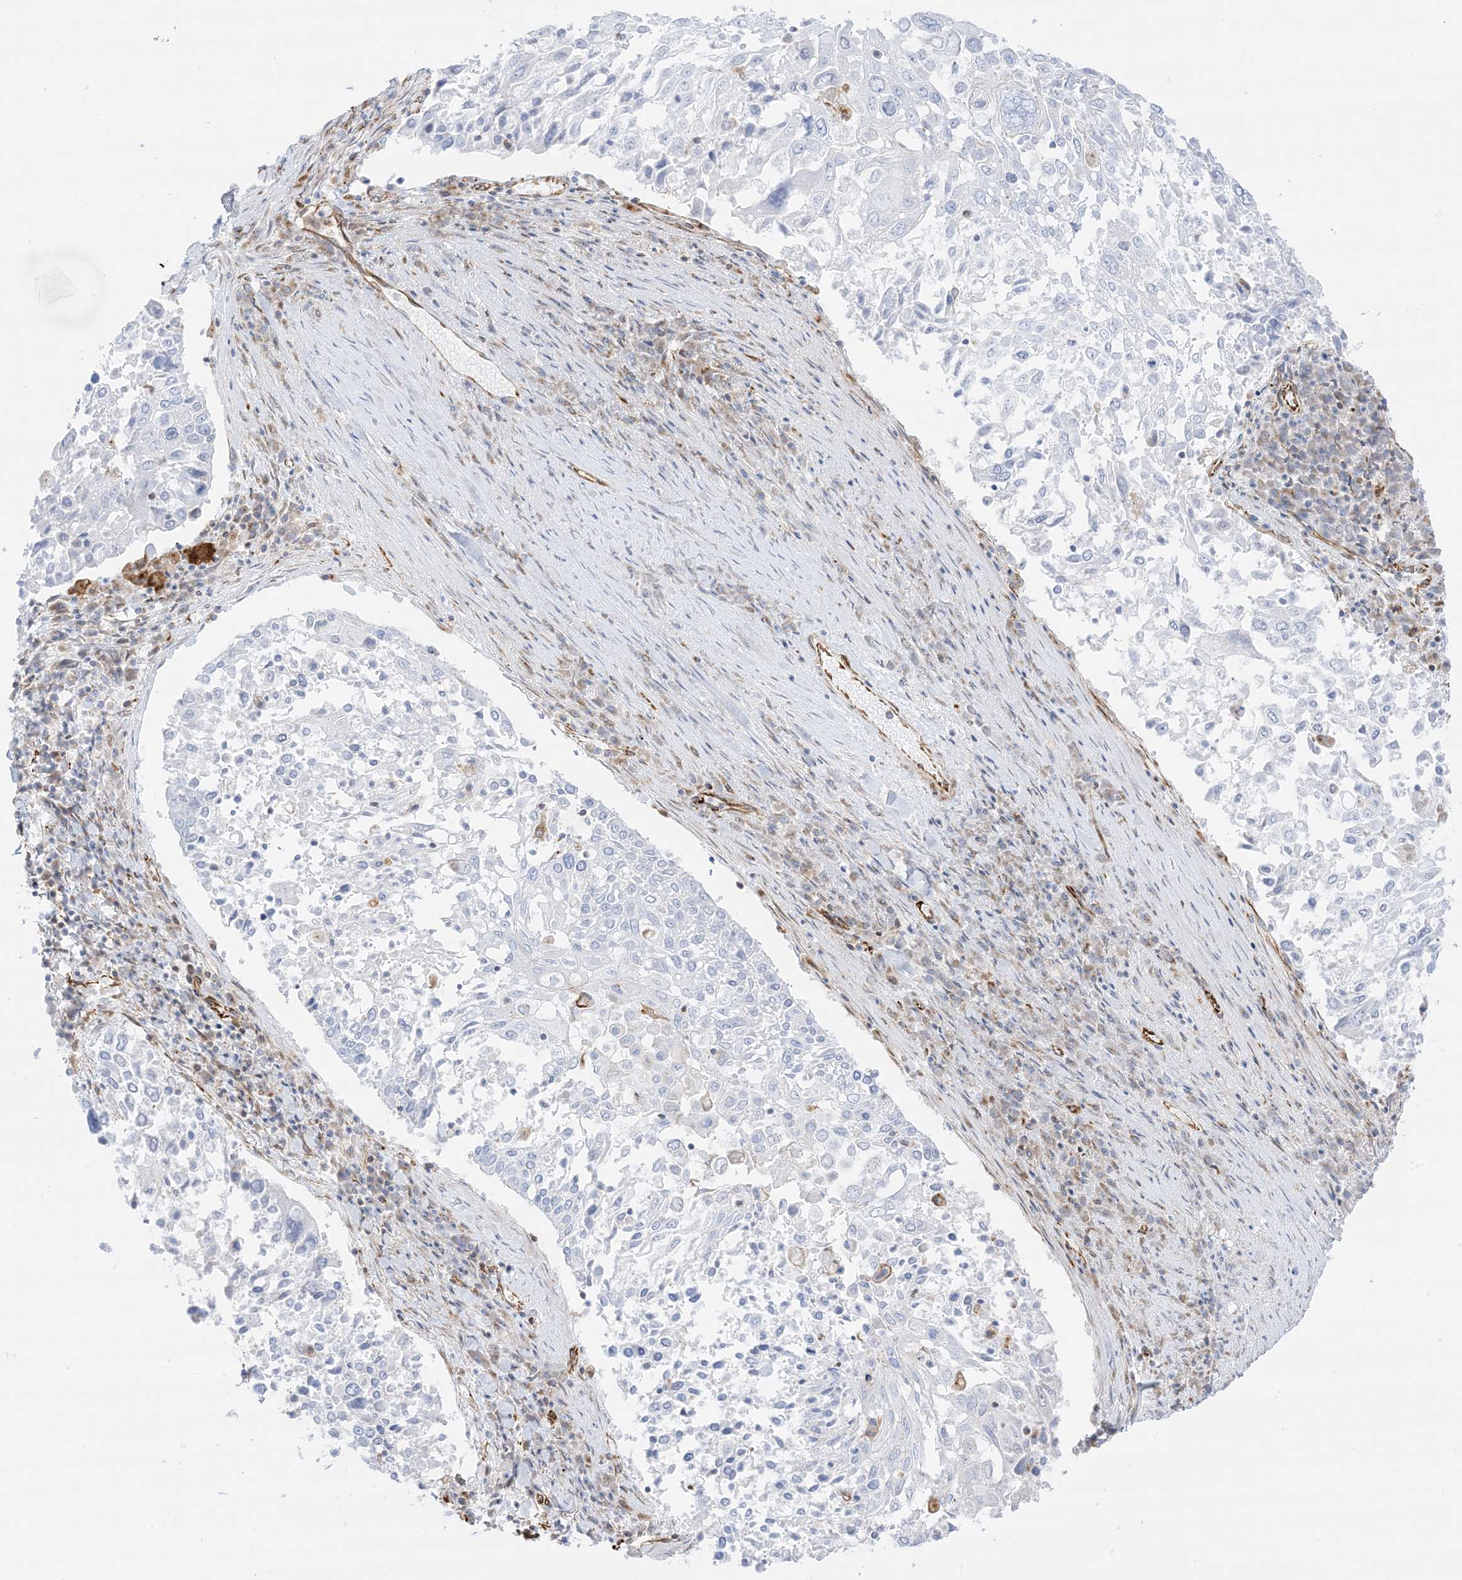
{"staining": {"intensity": "negative", "quantity": "none", "location": "none"}, "tissue": "lung cancer", "cell_type": "Tumor cells", "image_type": "cancer", "snomed": [{"axis": "morphology", "description": "Squamous cell carcinoma, NOS"}, {"axis": "topography", "description": "Lung"}], "caption": "Tumor cells show no significant expression in lung squamous cell carcinoma.", "gene": "PID1", "patient": {"sex": "male", "age": 65}}